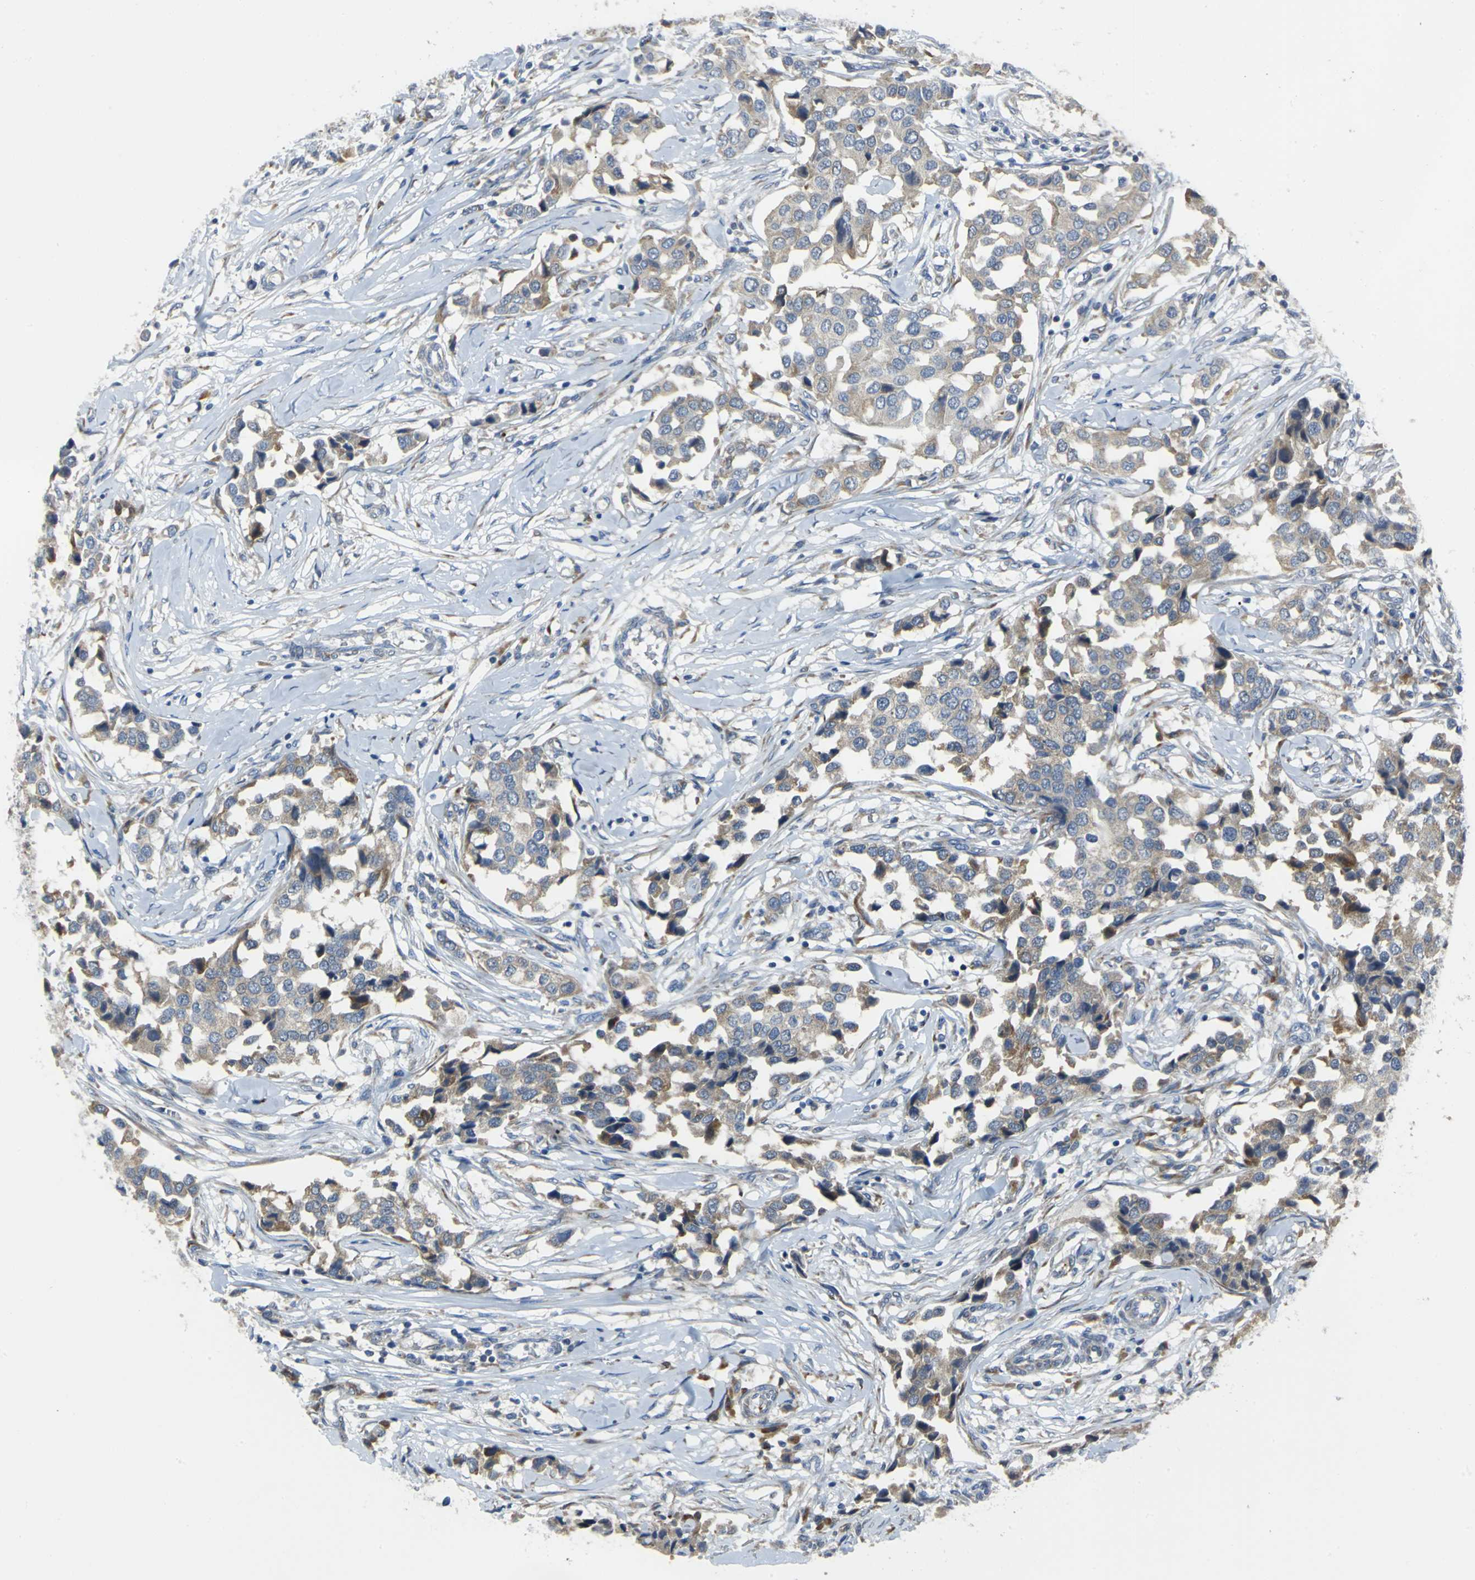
{"staining": {"intensity": "weak", "quantity": ">75%", "location": "cytoplasmic/membranous"}, "tissue": "breast cancer", "cell_type": "Tumor cells", "image_type": "cancer", "snomed": [{"axis": "morphology", "description": "Duct carcinoma"}, {"axis": "topography", "description": "Breast"}], "caption": "This photomicrograph exhibits immunohistochemistry staining of human breast infiltrating ductal carcinoma, with low weak cytoplasmic/membranous positivity in about >75% of tumor cells.", "gene": "EIF5A", "patient": {"sex": "female", "age": 80}}